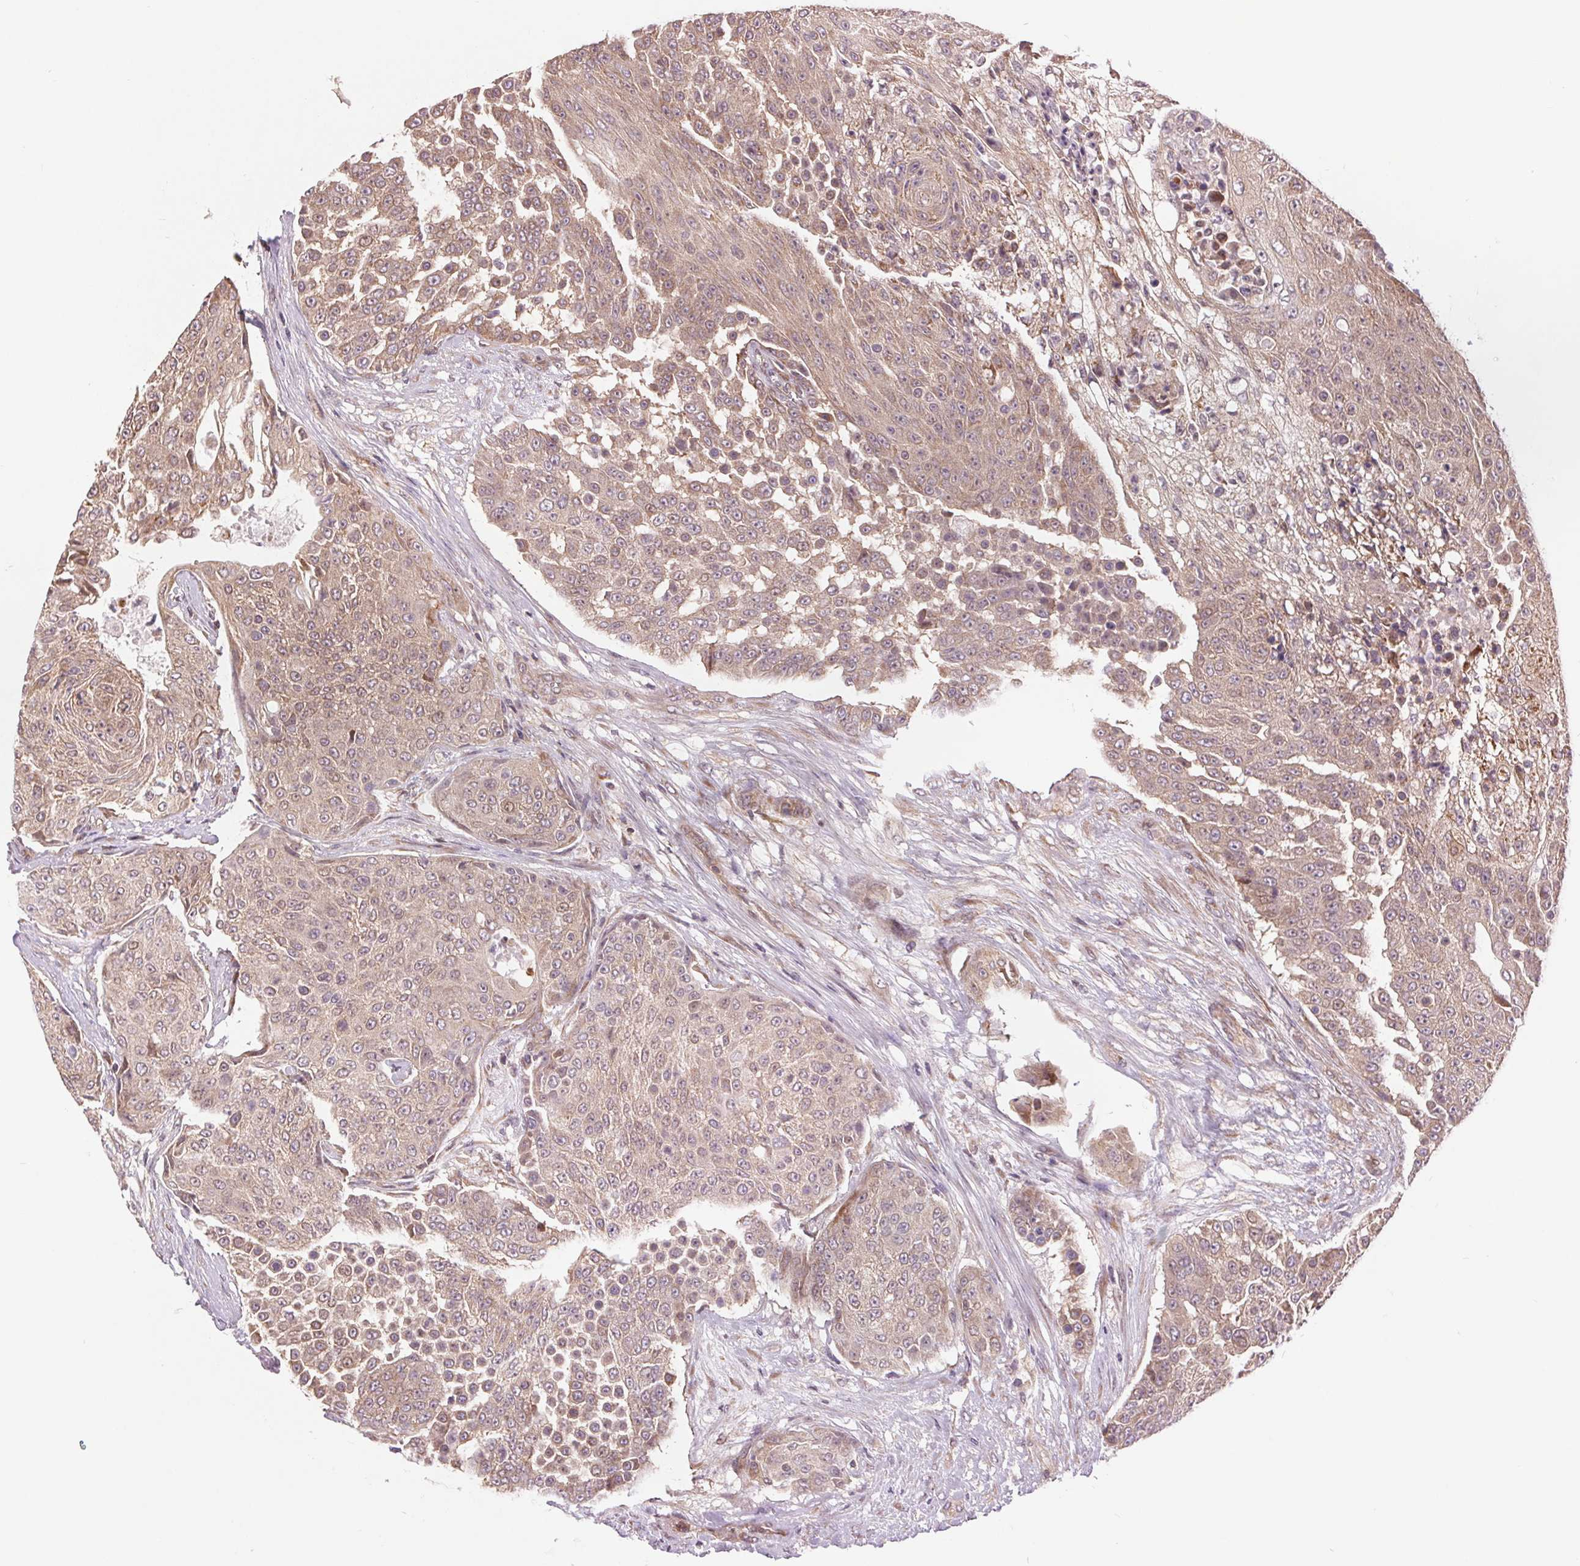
{"staining": {"intensity": "weak", "quantity": ">75%", "location": "cytoplasmic/membranous"}, "tissue": "urothelial cancer", "cell_type": "Tumor cells", "image_type": "cancer", "snomed": [{"axis": "morphology", "description": "Urothelial carcinoma, High grade"}, {"axis": "topography", "description": "Urinary bladder"}], "caption": "High-grade urothelial carcinoma was stained to show a protein in brown. There is low levels of weak cytoplasmic/membranous positivity in about >75% of tumor cells.", "gene": "BTF3L4", "patient": {"sex": "female", "age": 63}}